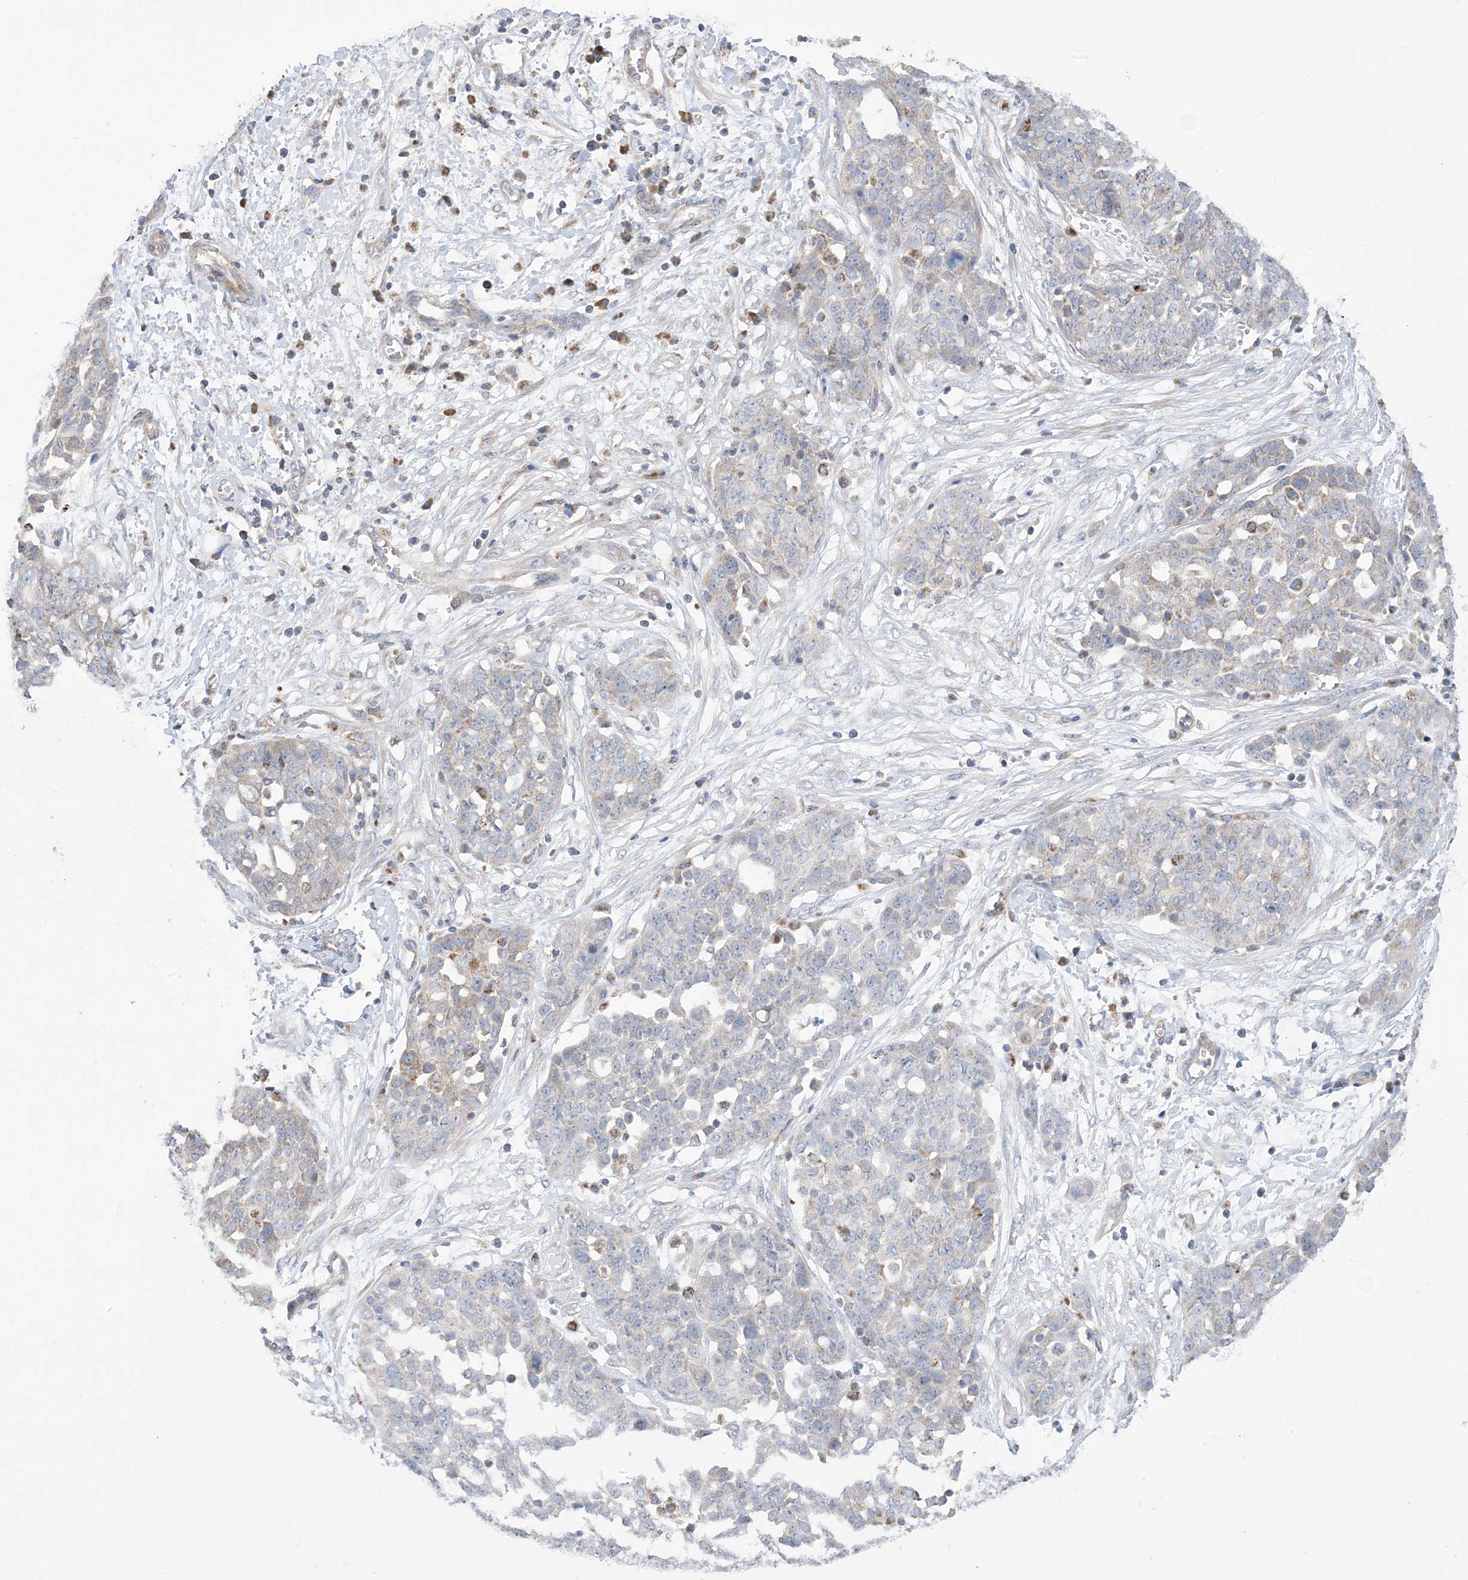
{"staining": {"intensity": "weak", "quantity": "<25%", "location": "cytoplasmic/membranous"}, "tissue": "ovarian cancer", "cell_type": "Tumor cells", "image_type": "cancer", "snomed": [{"axis": "morphology", "description": "Cystadenocarcinoma, serous, NOS"}, {"axis": "topography", "description": "Soft tissue"}, {"axis": "topography", "description": "Ovary"}], "caption": "Histopathology image shows no protein staining in tumor cells of ovarian cancer tissue.", "gene": "CLEC16A", "patient": {"sex": "female", "age": 57}}